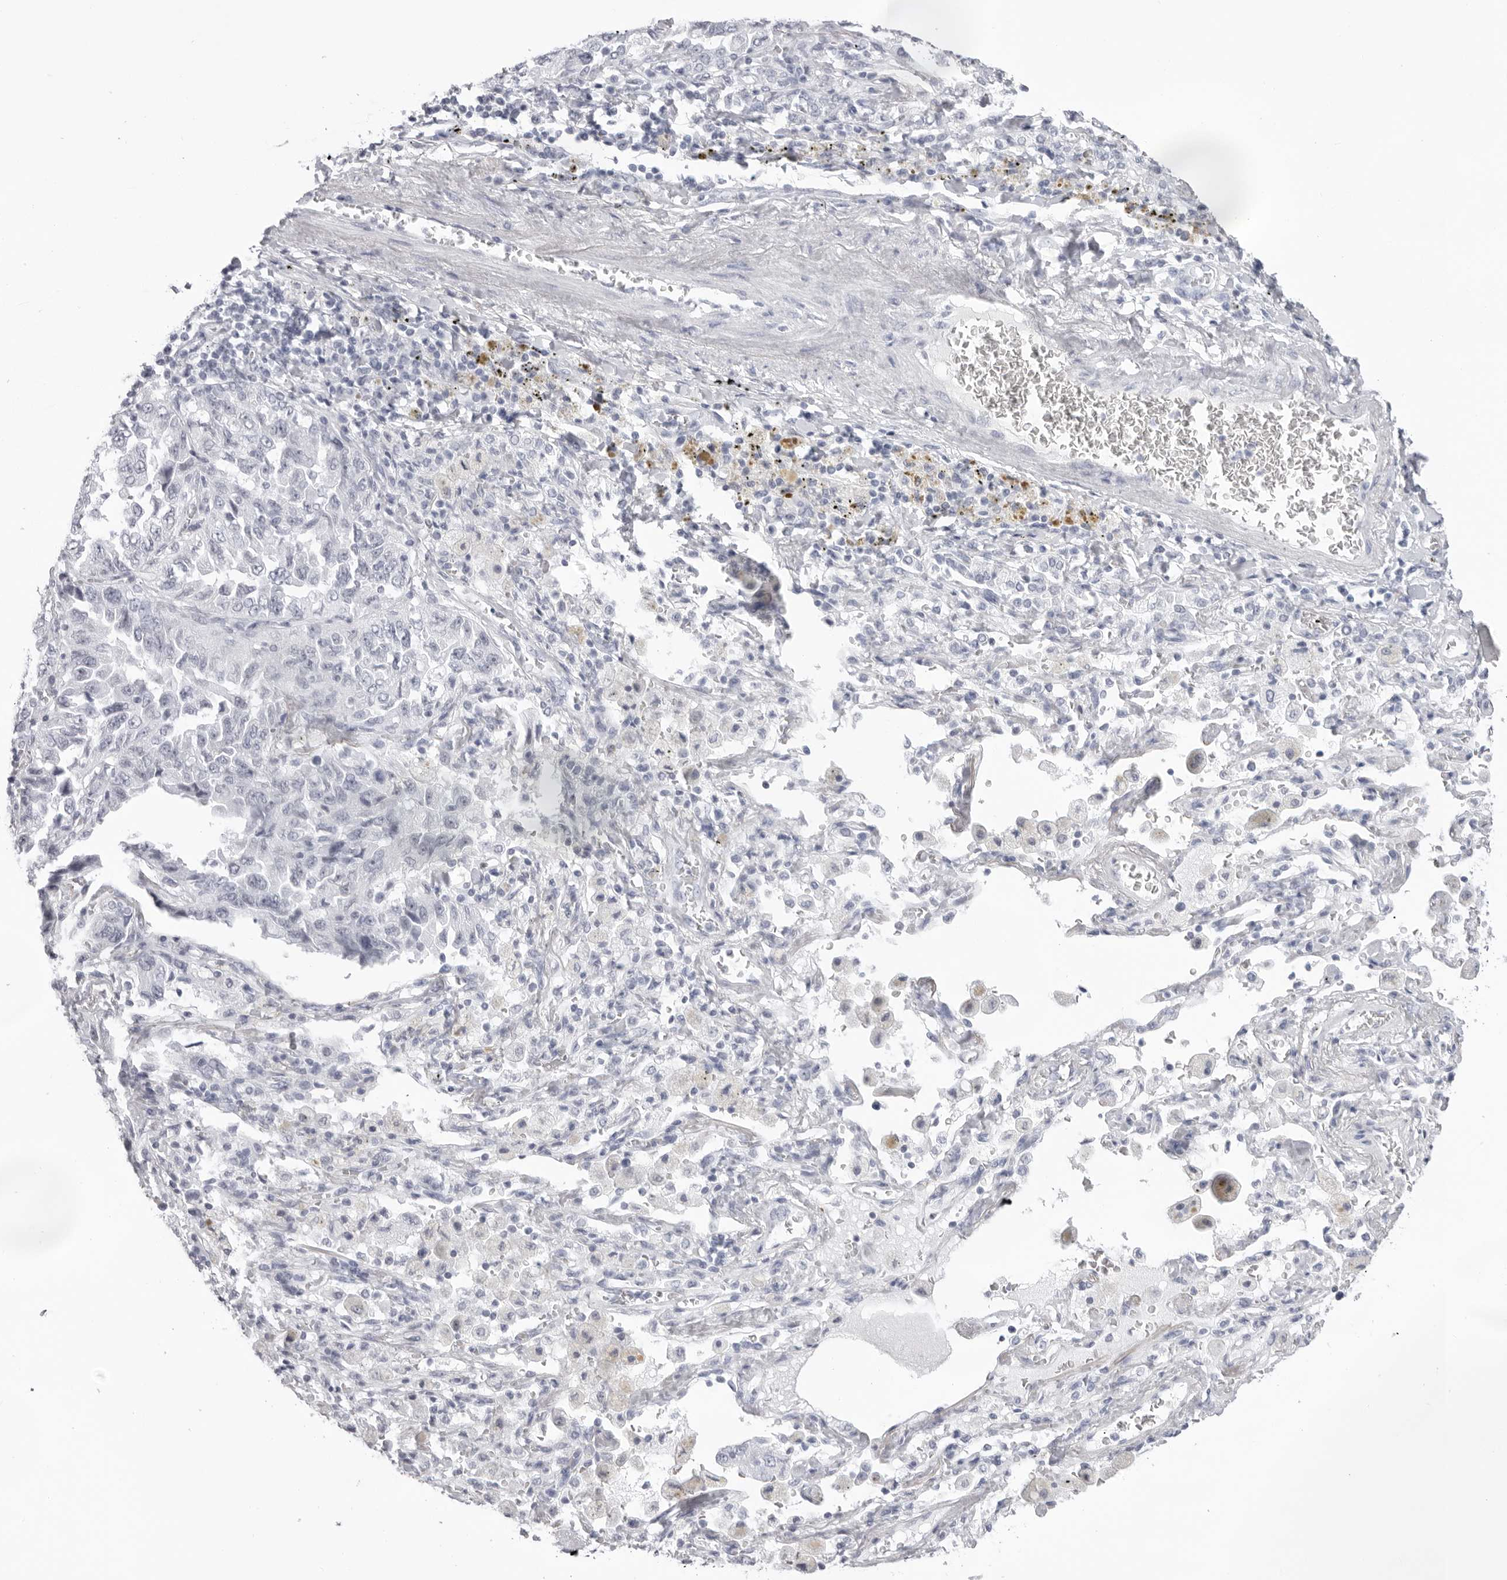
{"staining": {"intensity": "negative", "quantity": "none", "location": "none"}, "tissue": "lung cancer", "cell_type": "Tumor cells", "image_type": "cancer", "snomed": [{"axis": "morphology", "description": "Adenocarcinoma, NOS"}, {"axis": "topography", "description": "Lung"}], "caption": "An image of human lung adenocarcinoma is negative for staining in tumor cells.", "gene": "KLK12", "patient": {"sex": "female", "age": 51}}